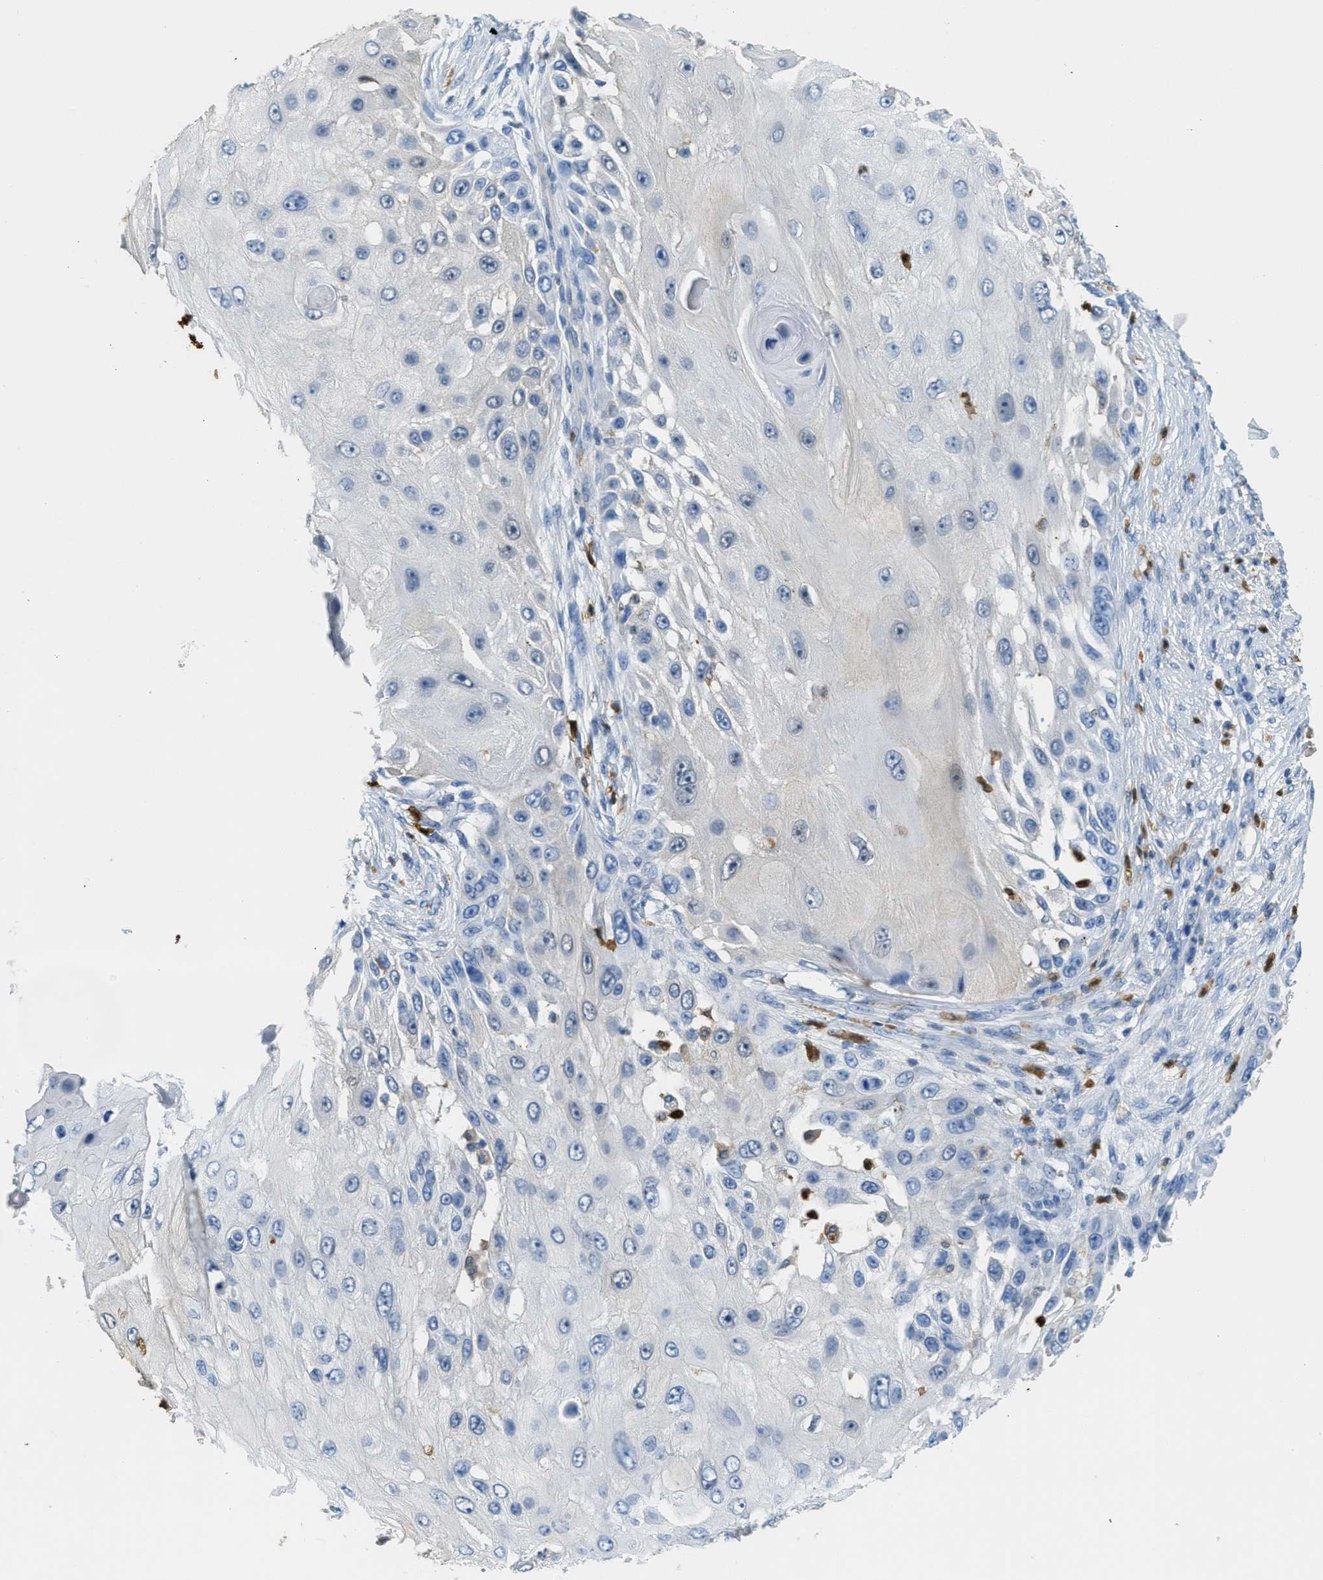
{"staining": {"intensity": "negative", "quantity": "none", "location": "none"}, "tissue": "skin cancer", "cell_type": "Tumor cells", "image_type": "cancer", "snomed": [{"axis": "morphology", "description": "Squamous cell carcinoma, NOS"}, {"axis": "topography", "description": "Skin"}], "caption": "A photomicrograph of squamous cell carcinoma (skin) stained for a protein shows no brown staining in tumor cells. (DAB IHC, high magnification).", "gene": "SERPINB1", "patient": {"sex": "female", "age": 44}}